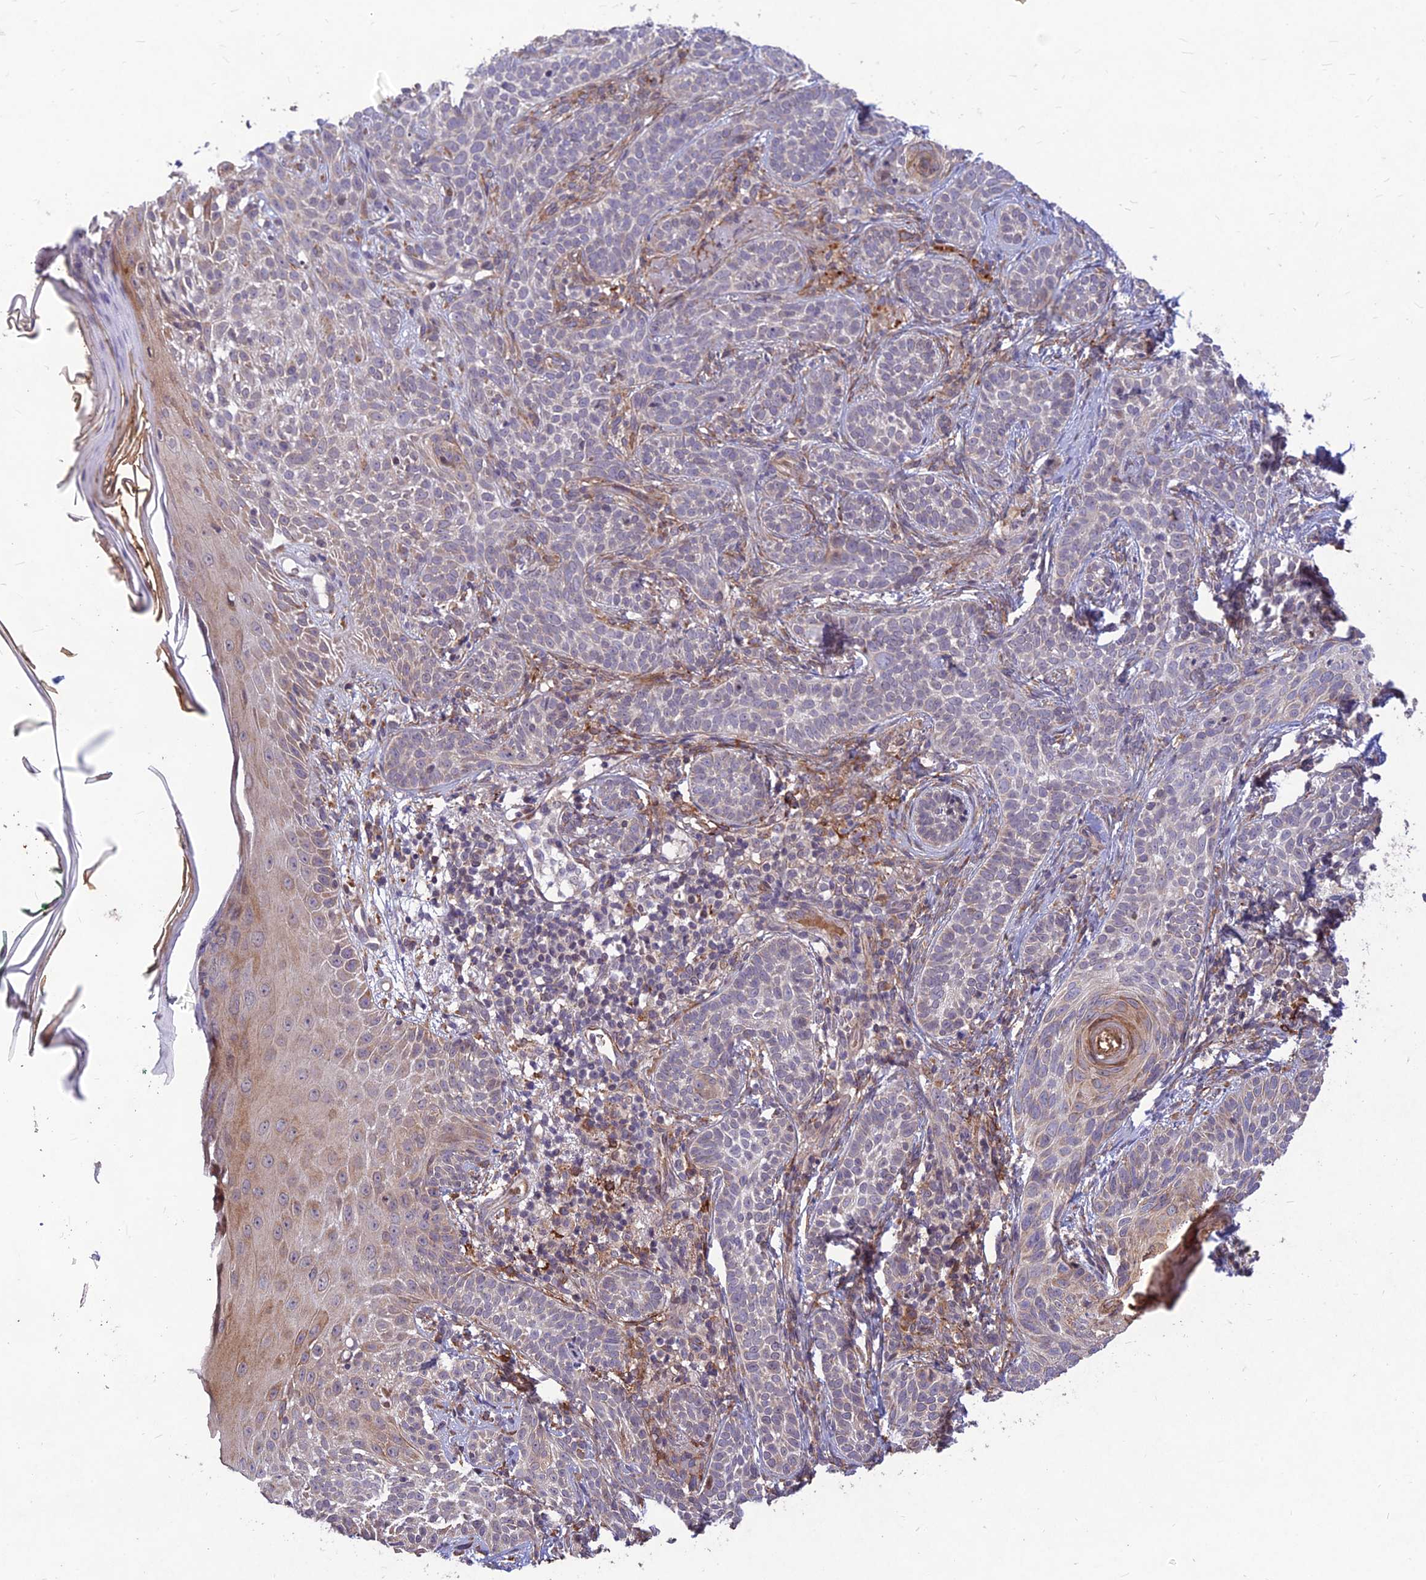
{"staining": {"intensity": "weak", "quantity": "<25%", "location": "cytoplasmic/membranous"}, "tissue": "skin cancer", "cell_type": "Tumor cells", "image_type": "cancer", "snomed": [{"axis": "morphology", "description": "Basal cell carcinoma"}, {"axis": "topography", "description": "Skin"}], "caption": "High magnification brightfield microscopy of skin cancer stained with DAB (brown) and counterstained with hematoxylin (blue): tumor cells show no significant expression.", "gene": "PPP1R11", "patient": {"sex": "male", "age": 71}}